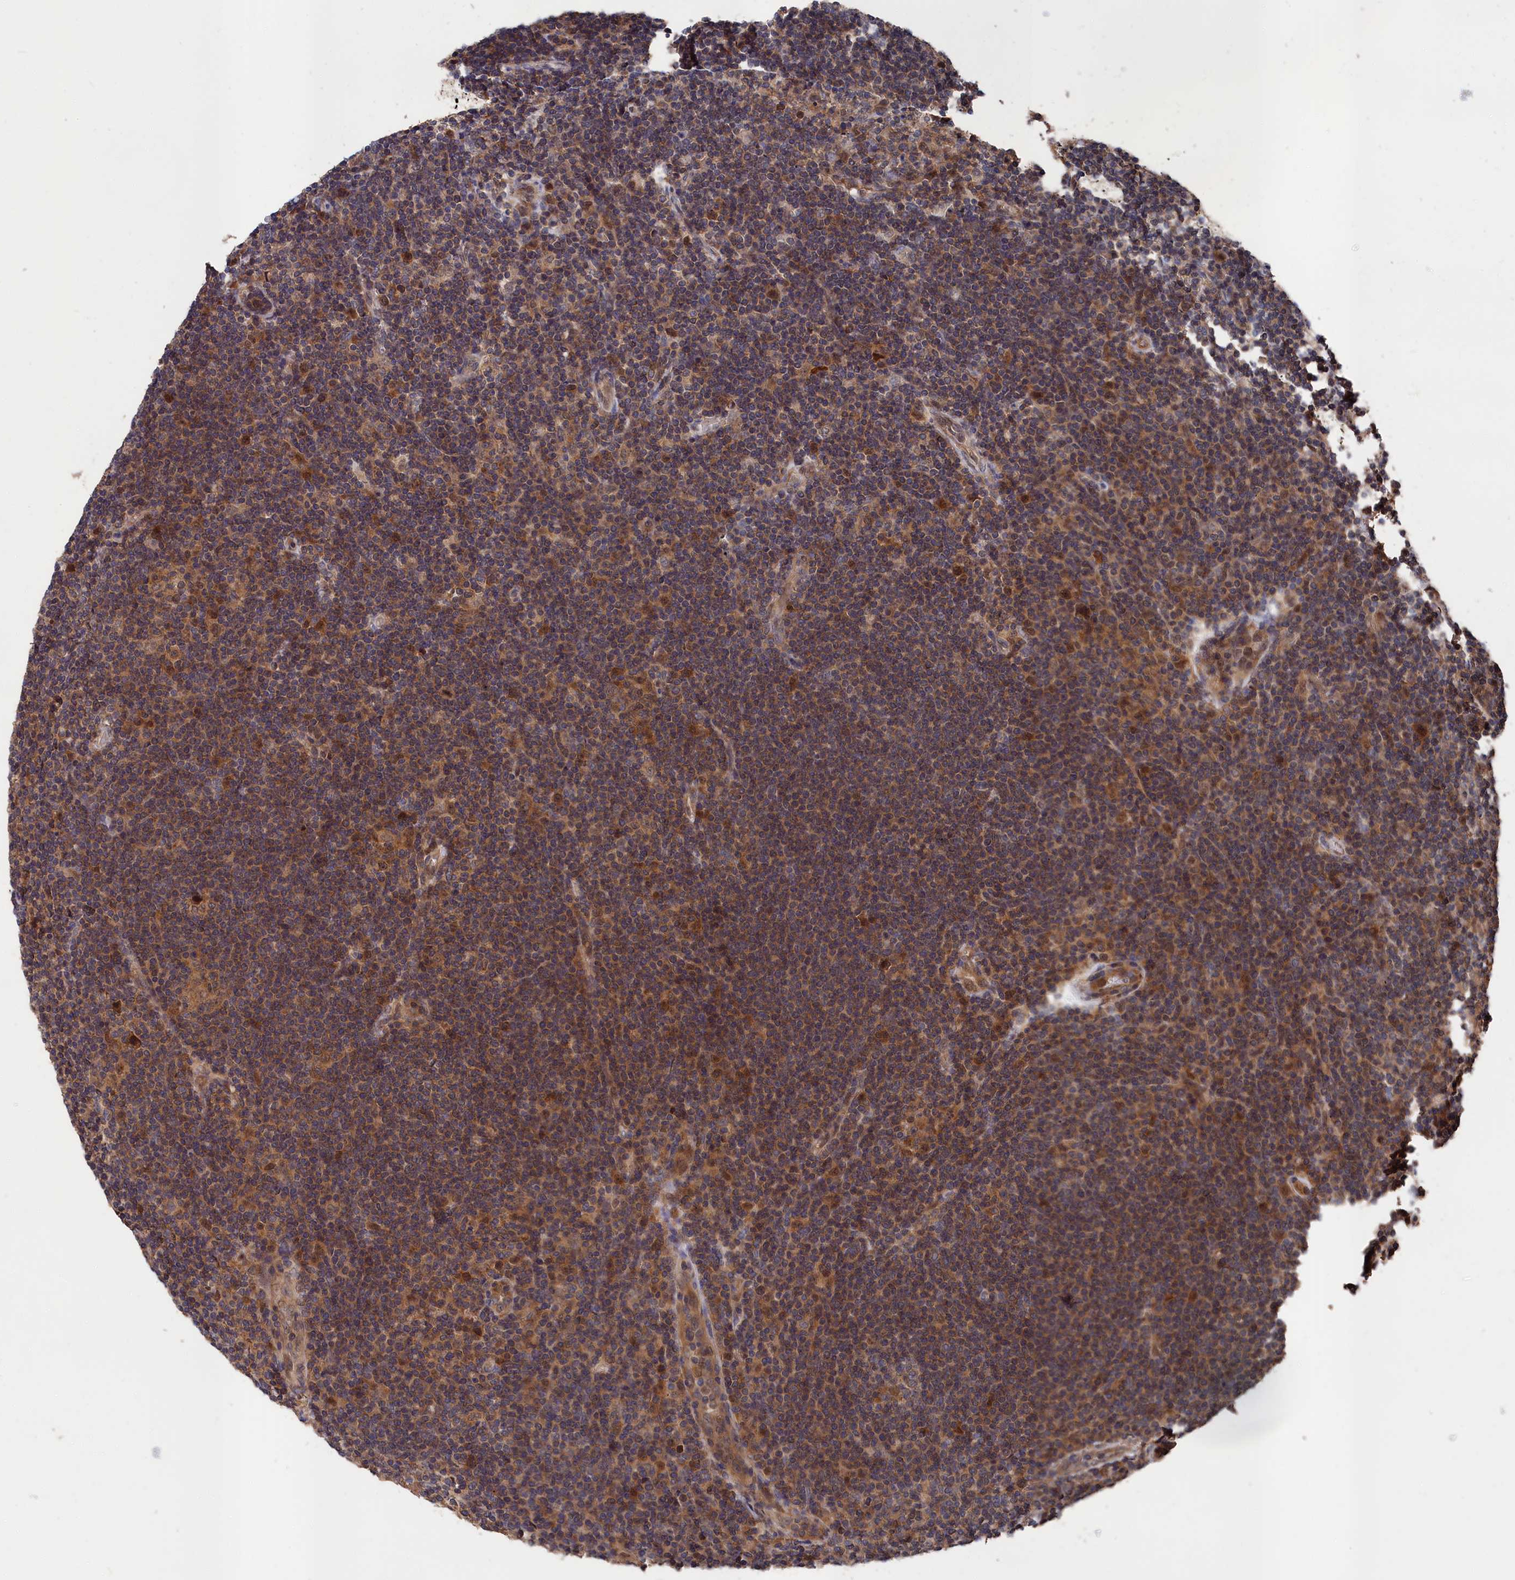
{"staining": {"intensity": "weak", "quantity": "25%-75%", "location": "cytoplasmic/membranous"}, "tissue": "lymphoma", "cell_type": "Tumor cells", "image_type": "cancer", "snomed": [{"axis": "morphology", "description": "Hodgkin's disease, NOS"}, {"axis": "topography", "description": "Lymph node"}], "caption": "Approximately 25%-75% of tumor cells in lymphoma demonstrate weak cytoplasmic/membranous protein staining as visualized by brown immunohistochemical staining.", "gene": "RMI2", "patient": {"sex": "female", "age": 57}}